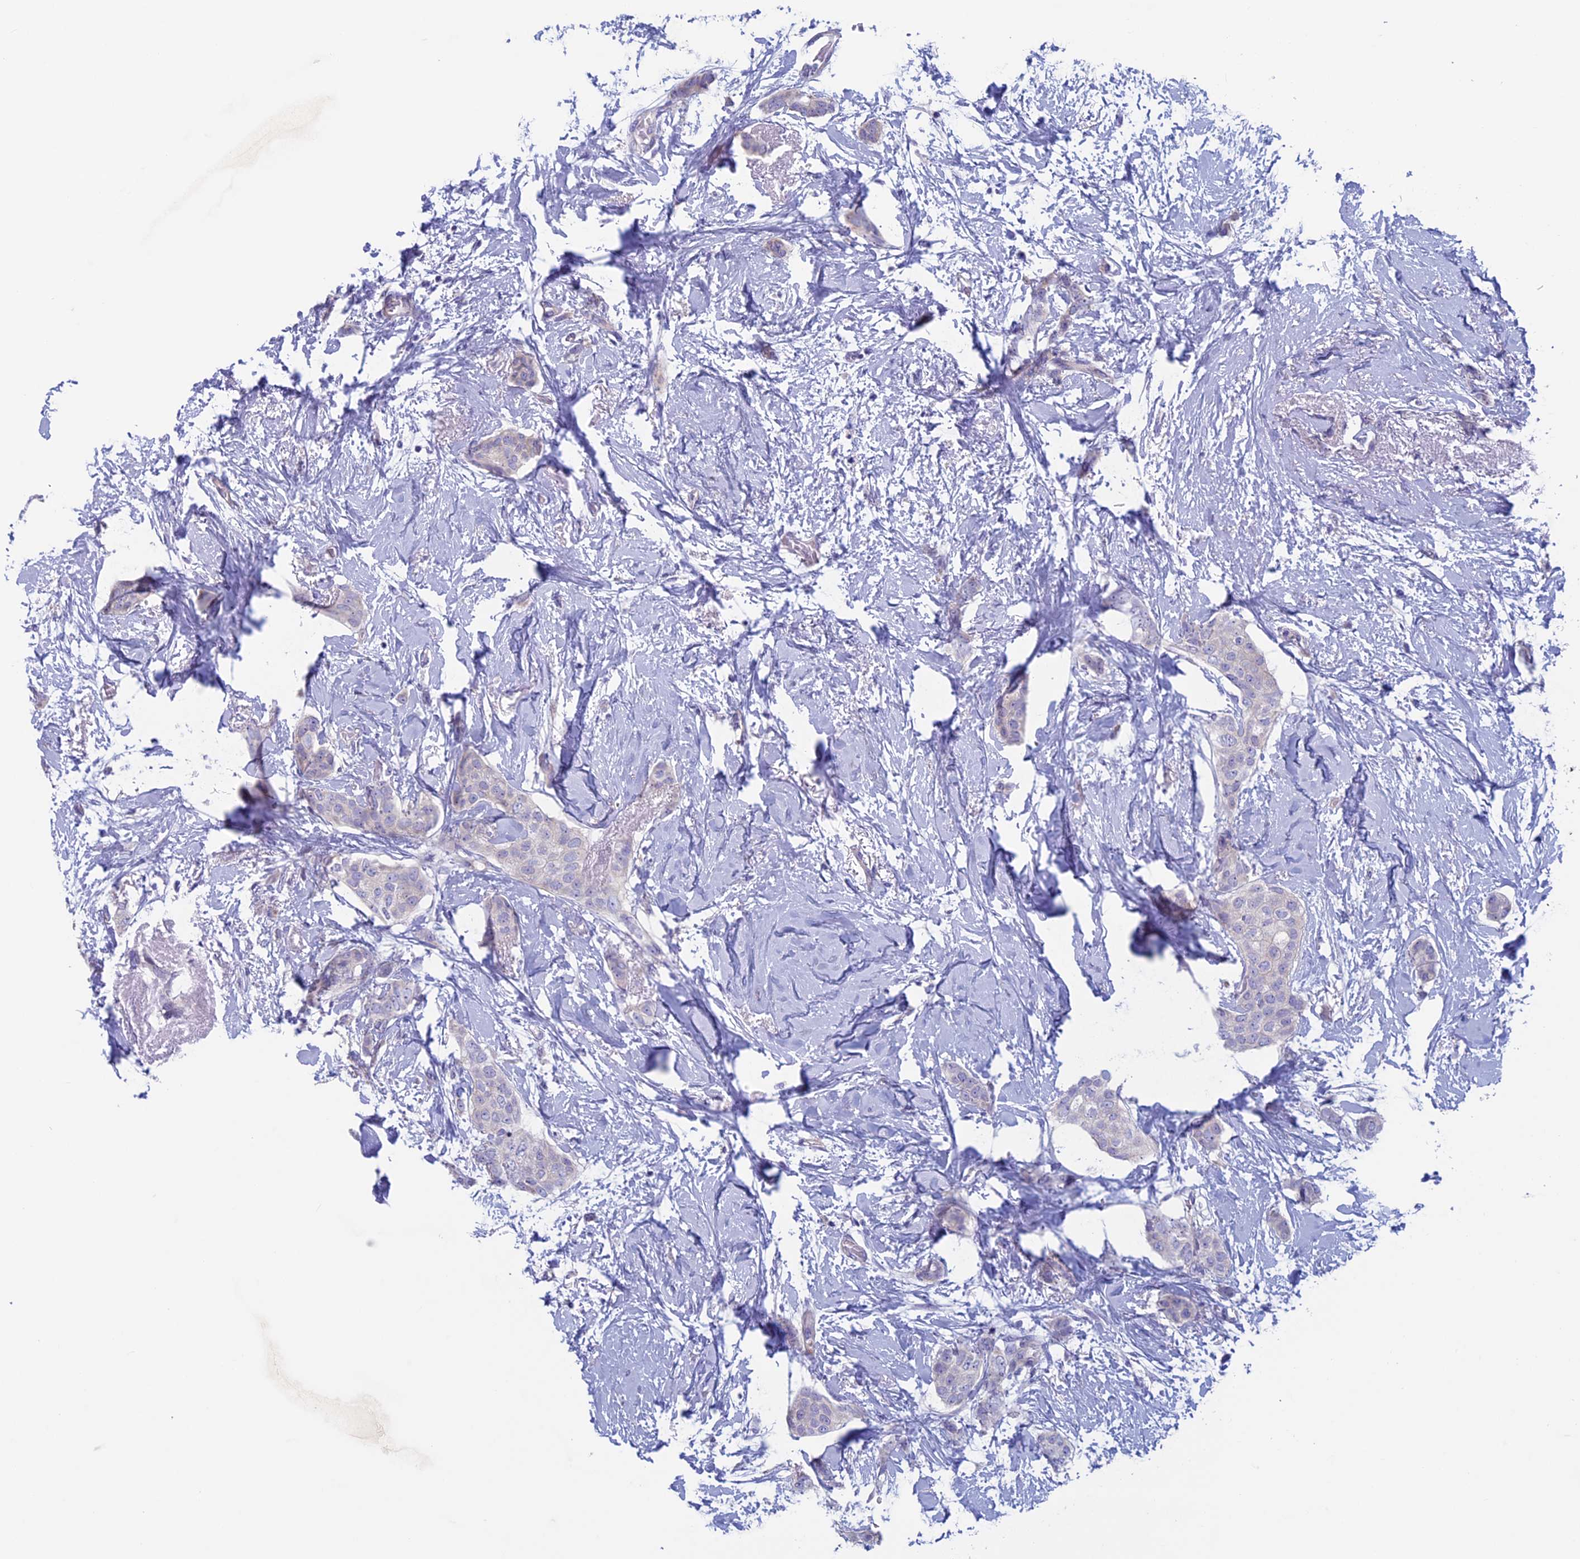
{"staining": {"intensity": "negative", "quantity": "none", "location": "none"}, "tissue": "breast cancer", "cell_type": "Tumor cells", "image_type": "cancer", "snomed": [{"axis": "morphology", "description": "Duct carcinoma"}, {"axis": "topography", "description": "Breast"}], "caption": "Tumor cells are negative for protein expression in human breast intraductal carcinoma.", "gene": "CNOT6L", "patient": {"sex": "female", "age": 72}}